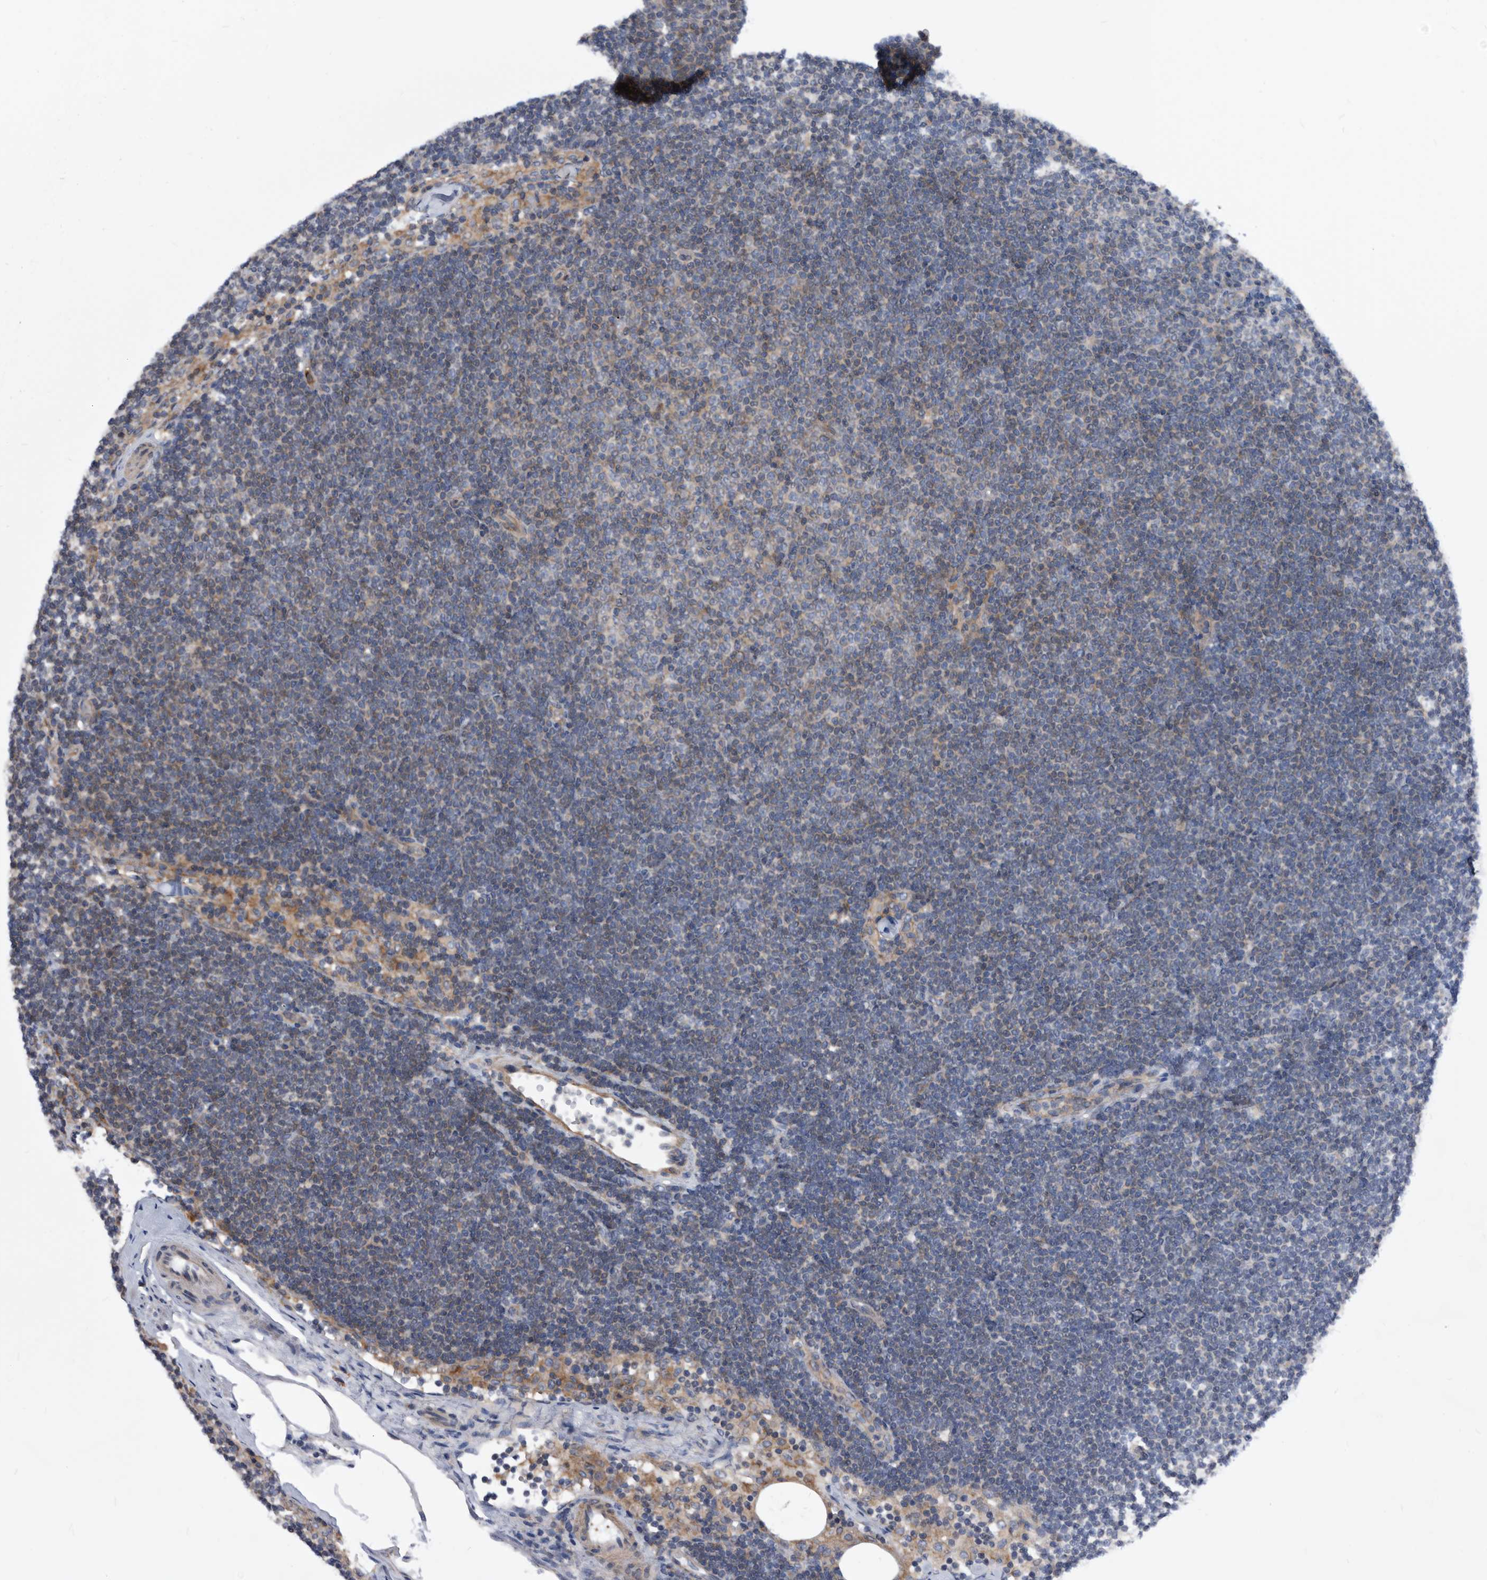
{"staining": {"intensity": "weak", "quantity": "25%-75%", "location": "cytoplasmic/membranous"}, "tissue": "lymphoma", "cell_type": "Tumor cells", "image_type": "cancer", "snomed": [{"axis": "morphology", "description": "Malignant lymphoma, non-Hodgkin's type, Low grade"}, {"axis": "topography", "description": "Lymph node"}], "caption": "Human lymphoma stained with a protein marker reveals weak staining in tumor cells.", "gene": "BAIAP3", "patient": {"sex": "female", "age": 53}}